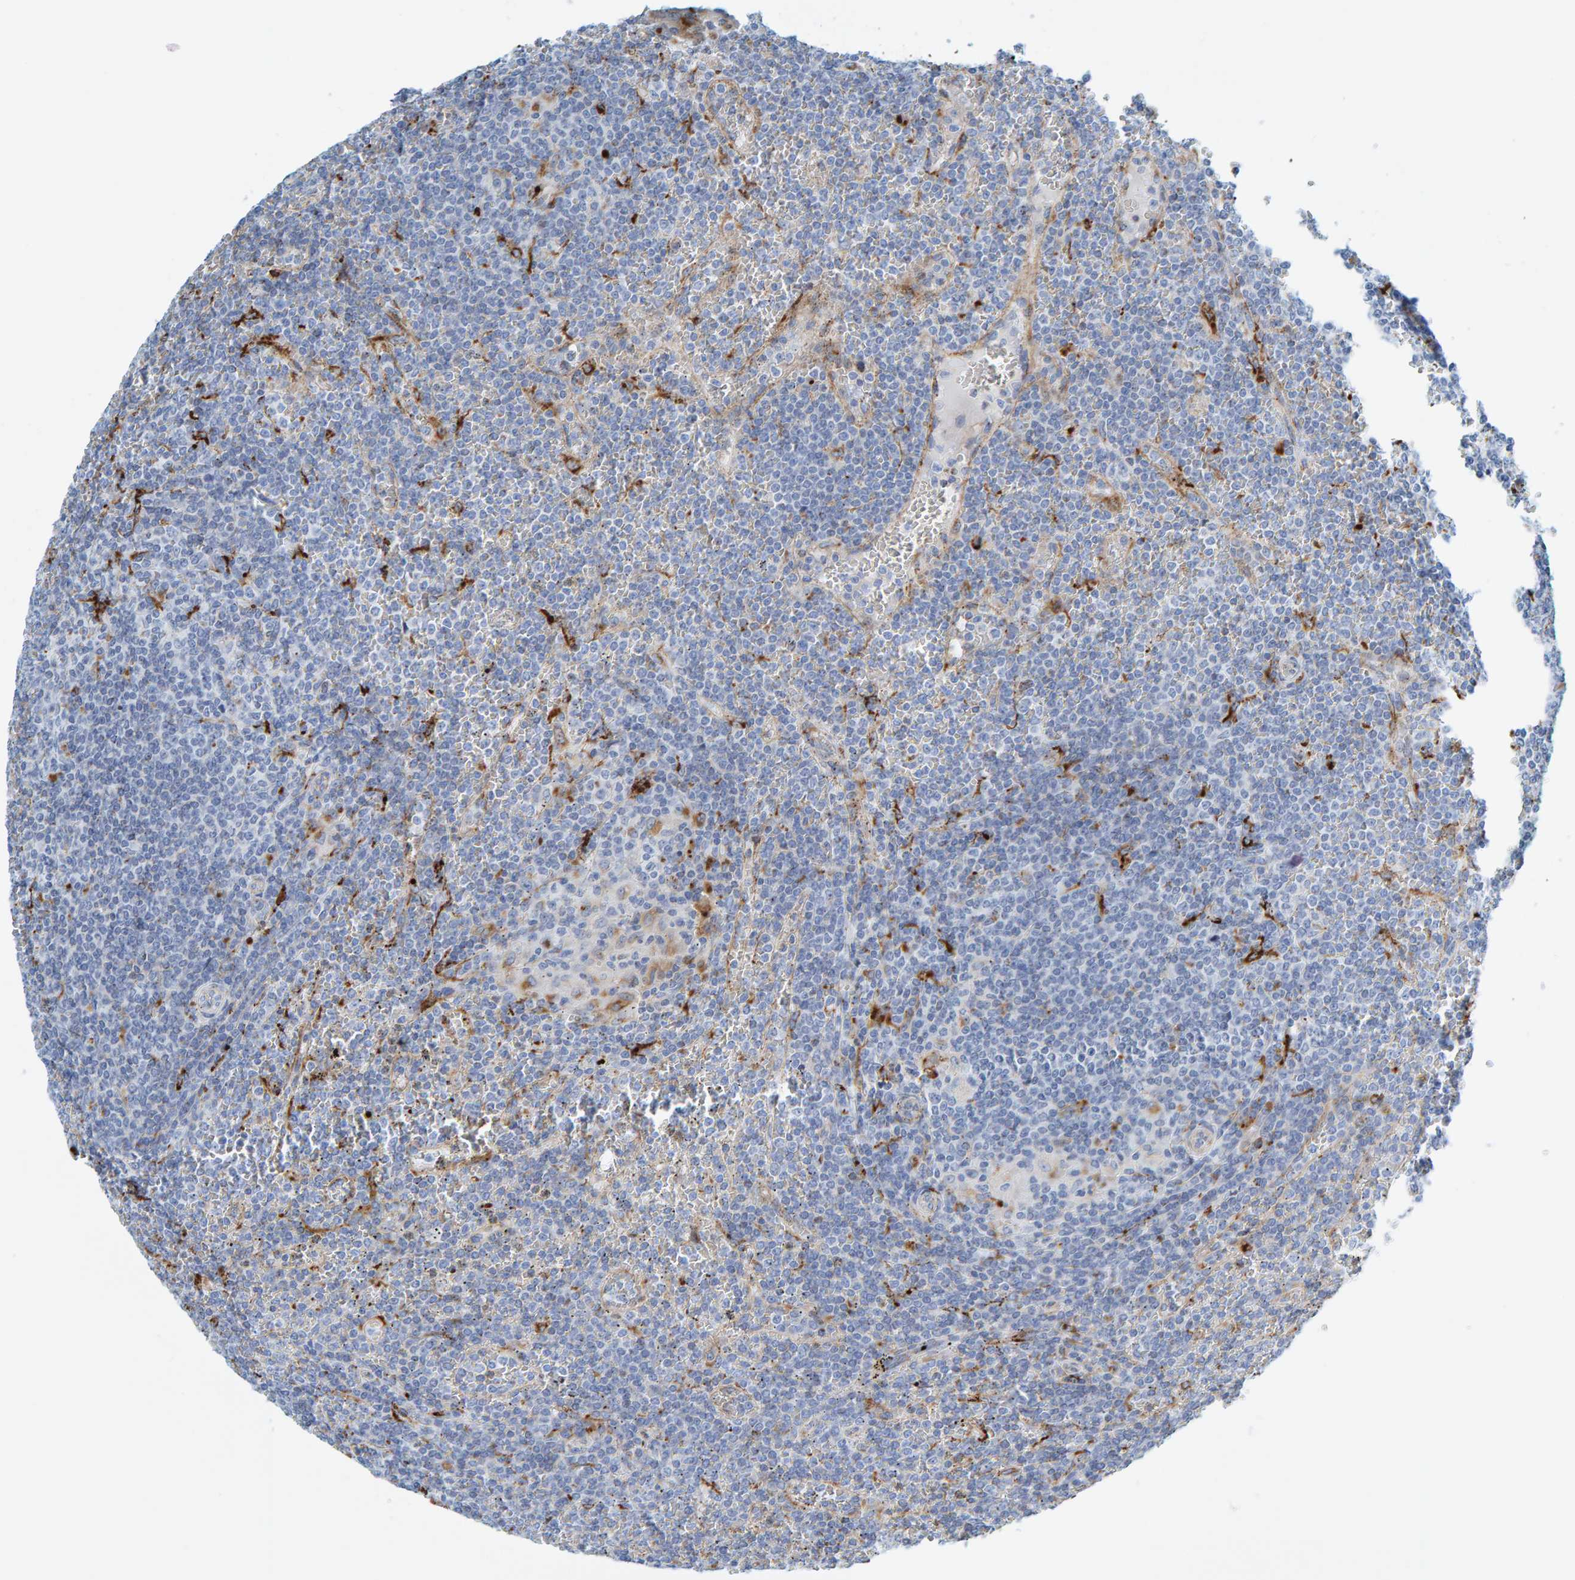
{"staining": {"intensity": "negative", "quantity": "none", "location": "none"}, "tissue": "lymphoma", "cell_type": "Tumor cells", "image_type": "cancer", "snomed": [{"axis": "morphology", "description": "Malignant lymphoma, non-Hodgkin's type, Low grade"}, {"axis": "topography", "description": "Spleen"}], "caption": "Tumor cells show no significant protein expression in low-grade malignant lymphoma, non-Hodgkin's type.", "gene": "BIN3", "patient": {"sex": "female", "age": 19}}